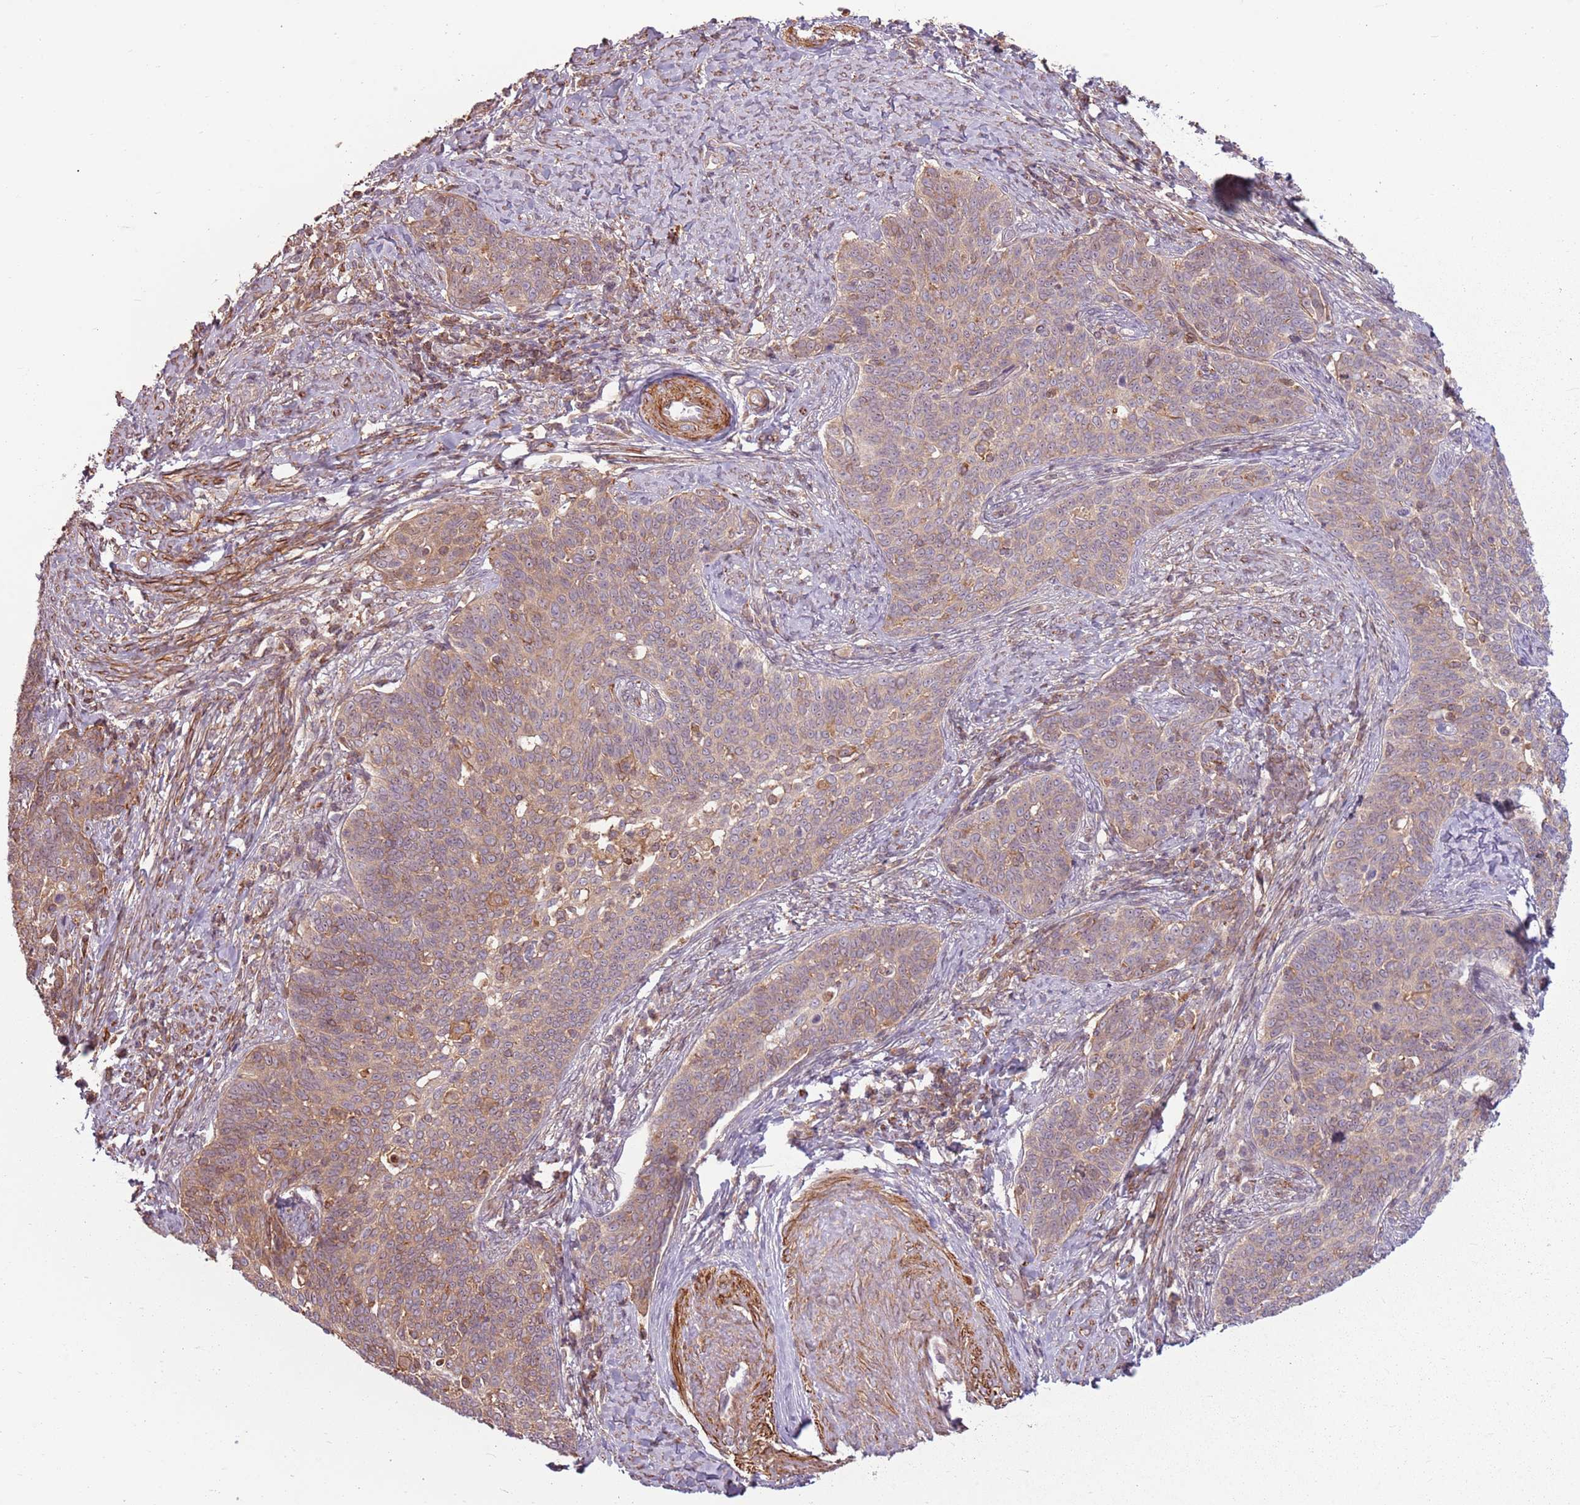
{"staining": {"intensity": "weak", "quantity": "25%-75%", "location": "cytoplasmic/membranous"}, "tissue": "cervical cancer", "cell_type": "Tumor cells", "image_type": "cancer", "snomed": [{"axis": "morphology", "description": "Squamous cell carcinoma, NOS"}, {"axis": "topography", "description": "Cervix"}], "caption": "Squamous cell carcinoma (cervical) was stained to show a protein in brown. There is low levels of weak cytoplasmic/membranous expression in approximately 25%-75% of tumor cells. (brown staining indicates protein expression, while blue staining denotes nuclei).", "gene": "RPL21", "patient": {"sex": "female", "age": 39}}